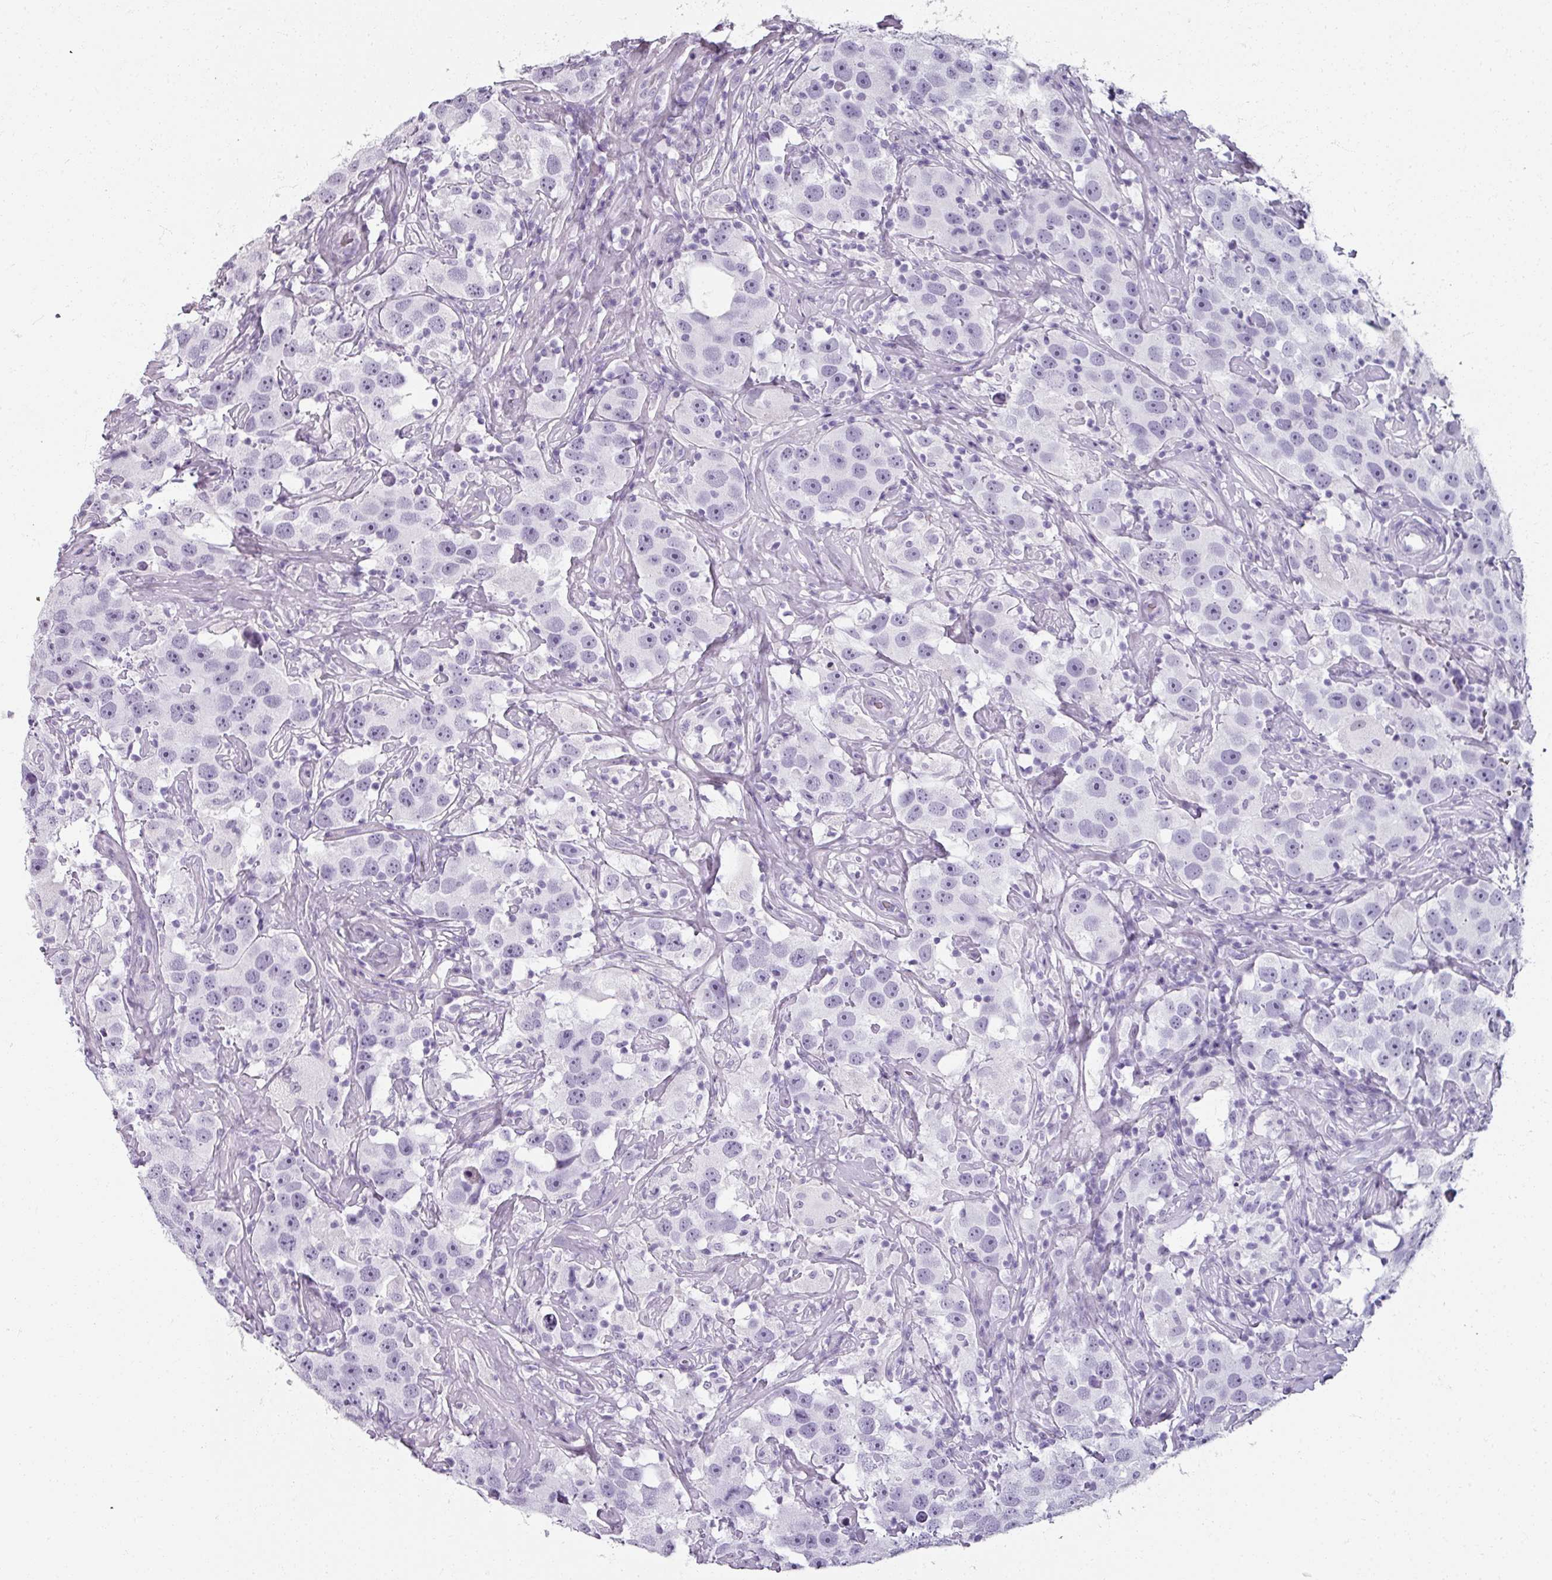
{"staining": {"intensity": "negative", "quantity": "none", "location": "none"}, "tissue": "testis cancer", "cell_type": "Tumor cells", "image_type": "cancer", "snomed": [{"axis": "morphology", "description": "Seminoma, NOS"}, {"axis": "topography", "description": "Testis"}], "caption": "This is an immunohistochemistry (IHC) histopathology image of testis cancer (seminoma). There is no staining in tumor cells.", "gene": "REG3G", "patient": {"sex": "male", "age": 49}}